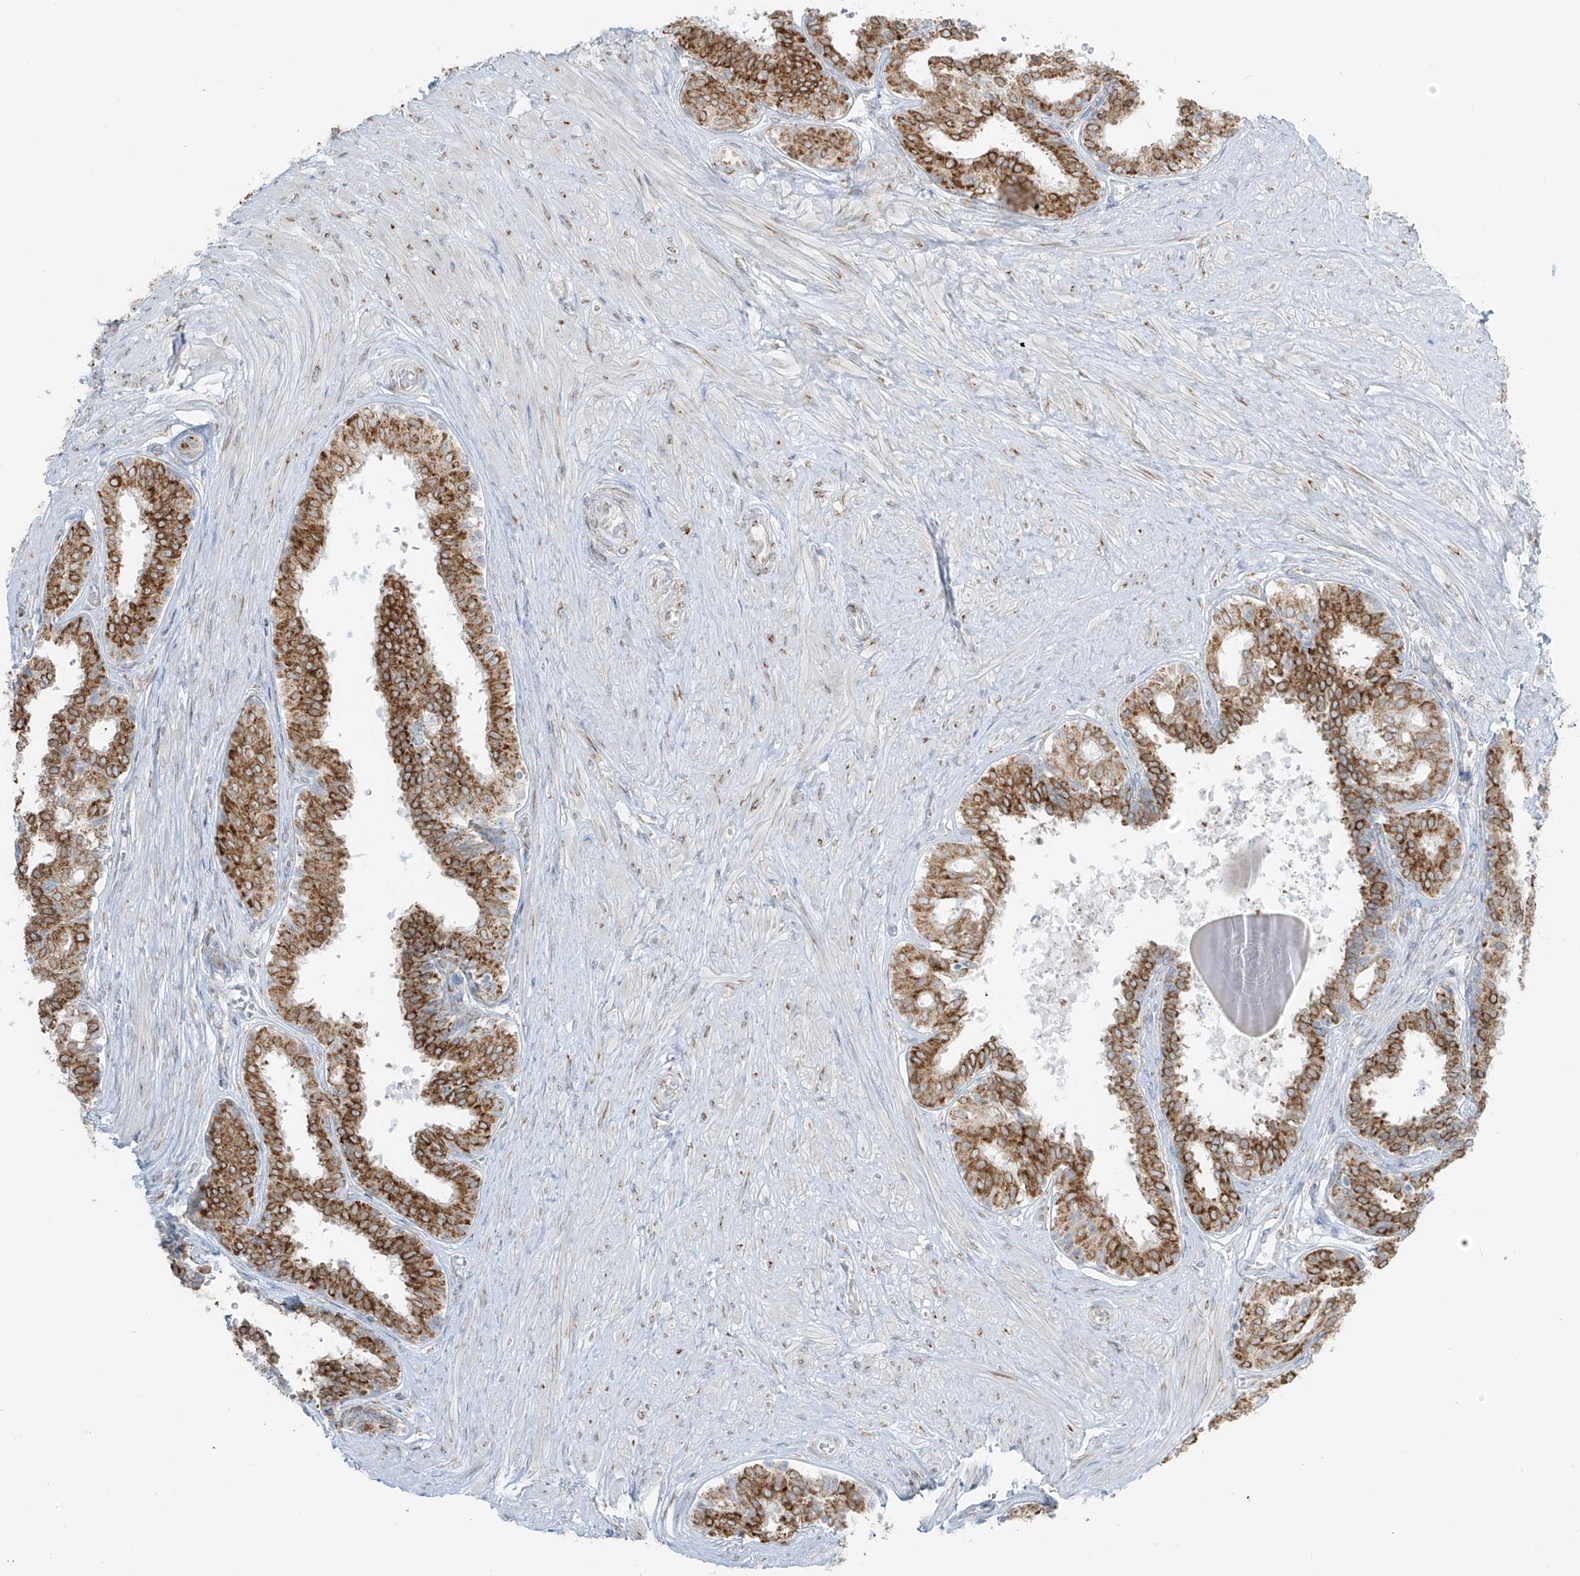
{"staining": {"intensity": "strong", "quantity": ">75%", "location": "cytoplasmic/membranous"}, "tissue": "prostate", "cell_type": "Glandular cells", "image_type": "normal", "snomed": [{"axis": "morphology", "description": "Normal tissue, NOS"}, {"axis": "topography", "description": "Prostate"}], "caption": "A high-resolution micrograph shows IHC staining of unremarkable prostate, which shows strong cytoplasmic/membranous positivity in about >75% of glandular cells. (DAB (3,3'-diaminobenzidine) IHC with brightfield microscopy, high magnification).", "gene": "LRRC59", "patient": {"sex": "male", "age": 48}}